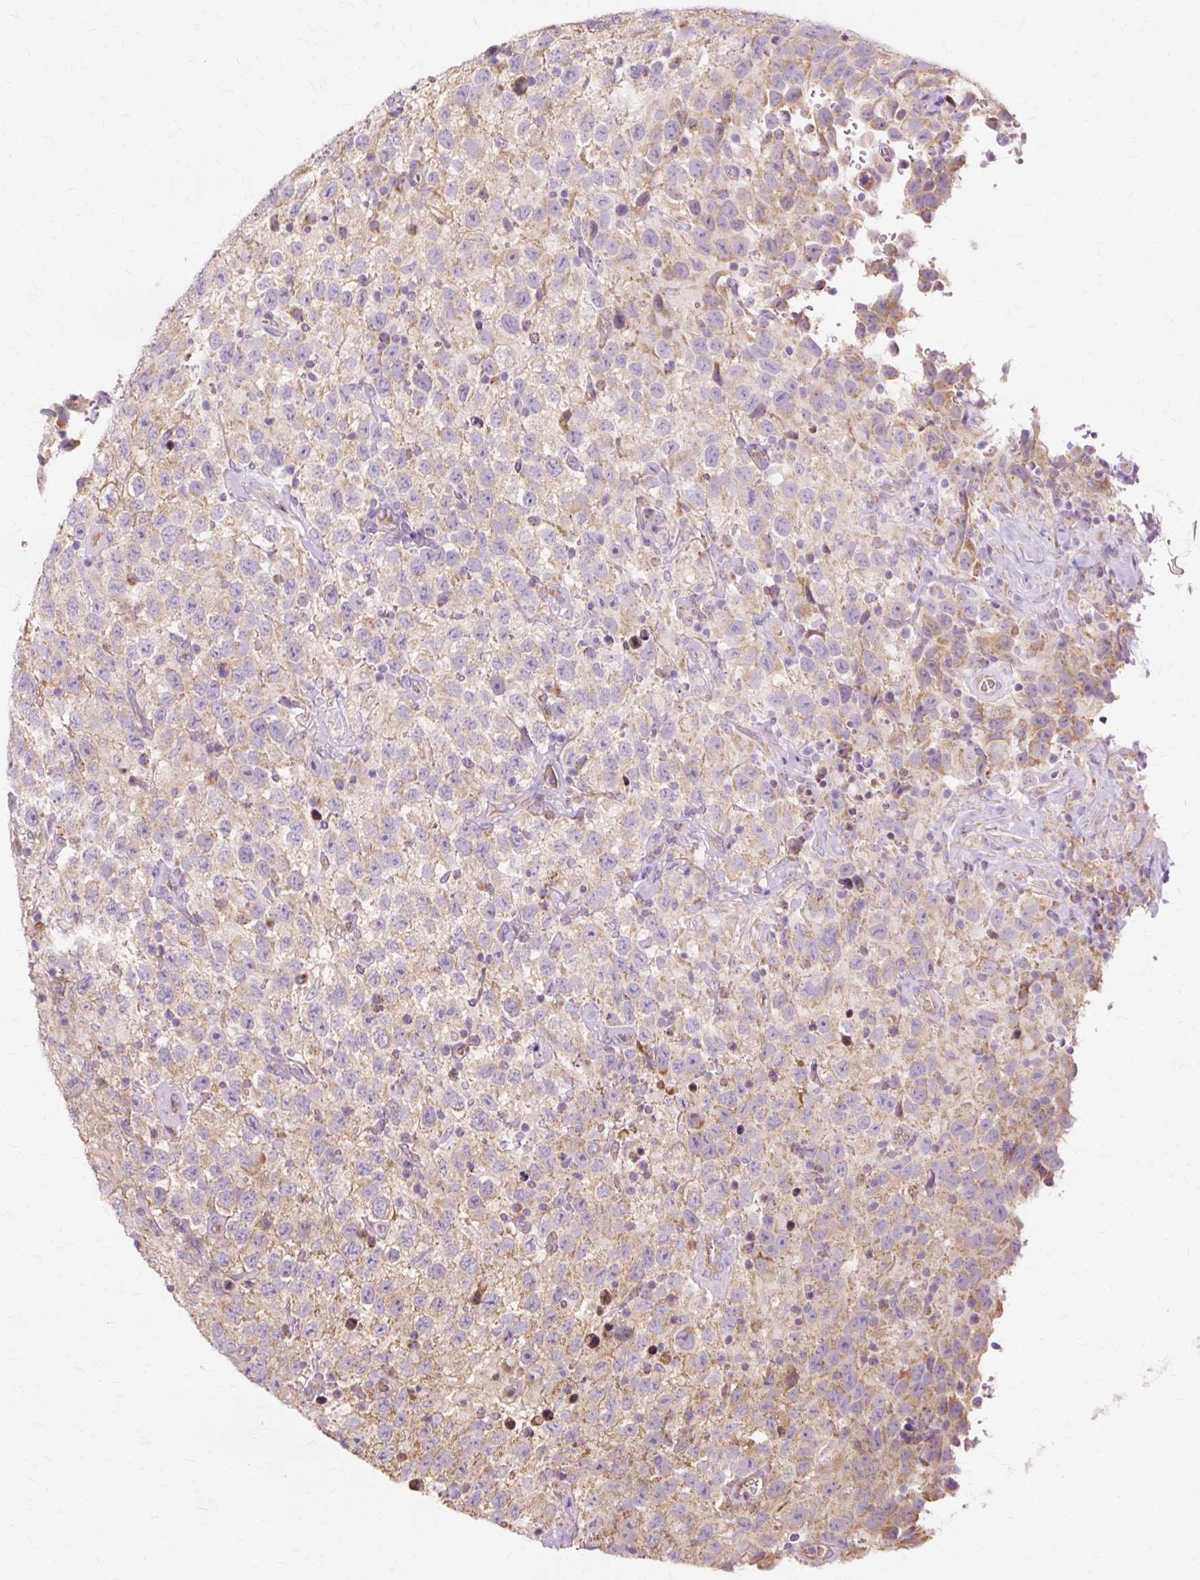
{"staining": {"intensity": "weak", "quantity": "25%-75%", "location": "cytoplasmic/membranous"}, "tissue": "testis cancer", "cell_type": "Tumor cells", "image_type": "cancer", "snomed": [{"axis": "morphology", "description": "Seminoma, NOS"}, {"axis": "topography", "description": "Testis"}], "caption": "Immunohistochemistry histopathology image of neoplastic tissue: testis cancer stained using IHC demonstrates low levels of weak protein expression localized specifically in the cytoplasmic/membranous of tumor cells, appearing as a cytoplasmic/membranous brown color.", "gene": "PDZD2", "patient": {"sex": "male", "age": 41}}